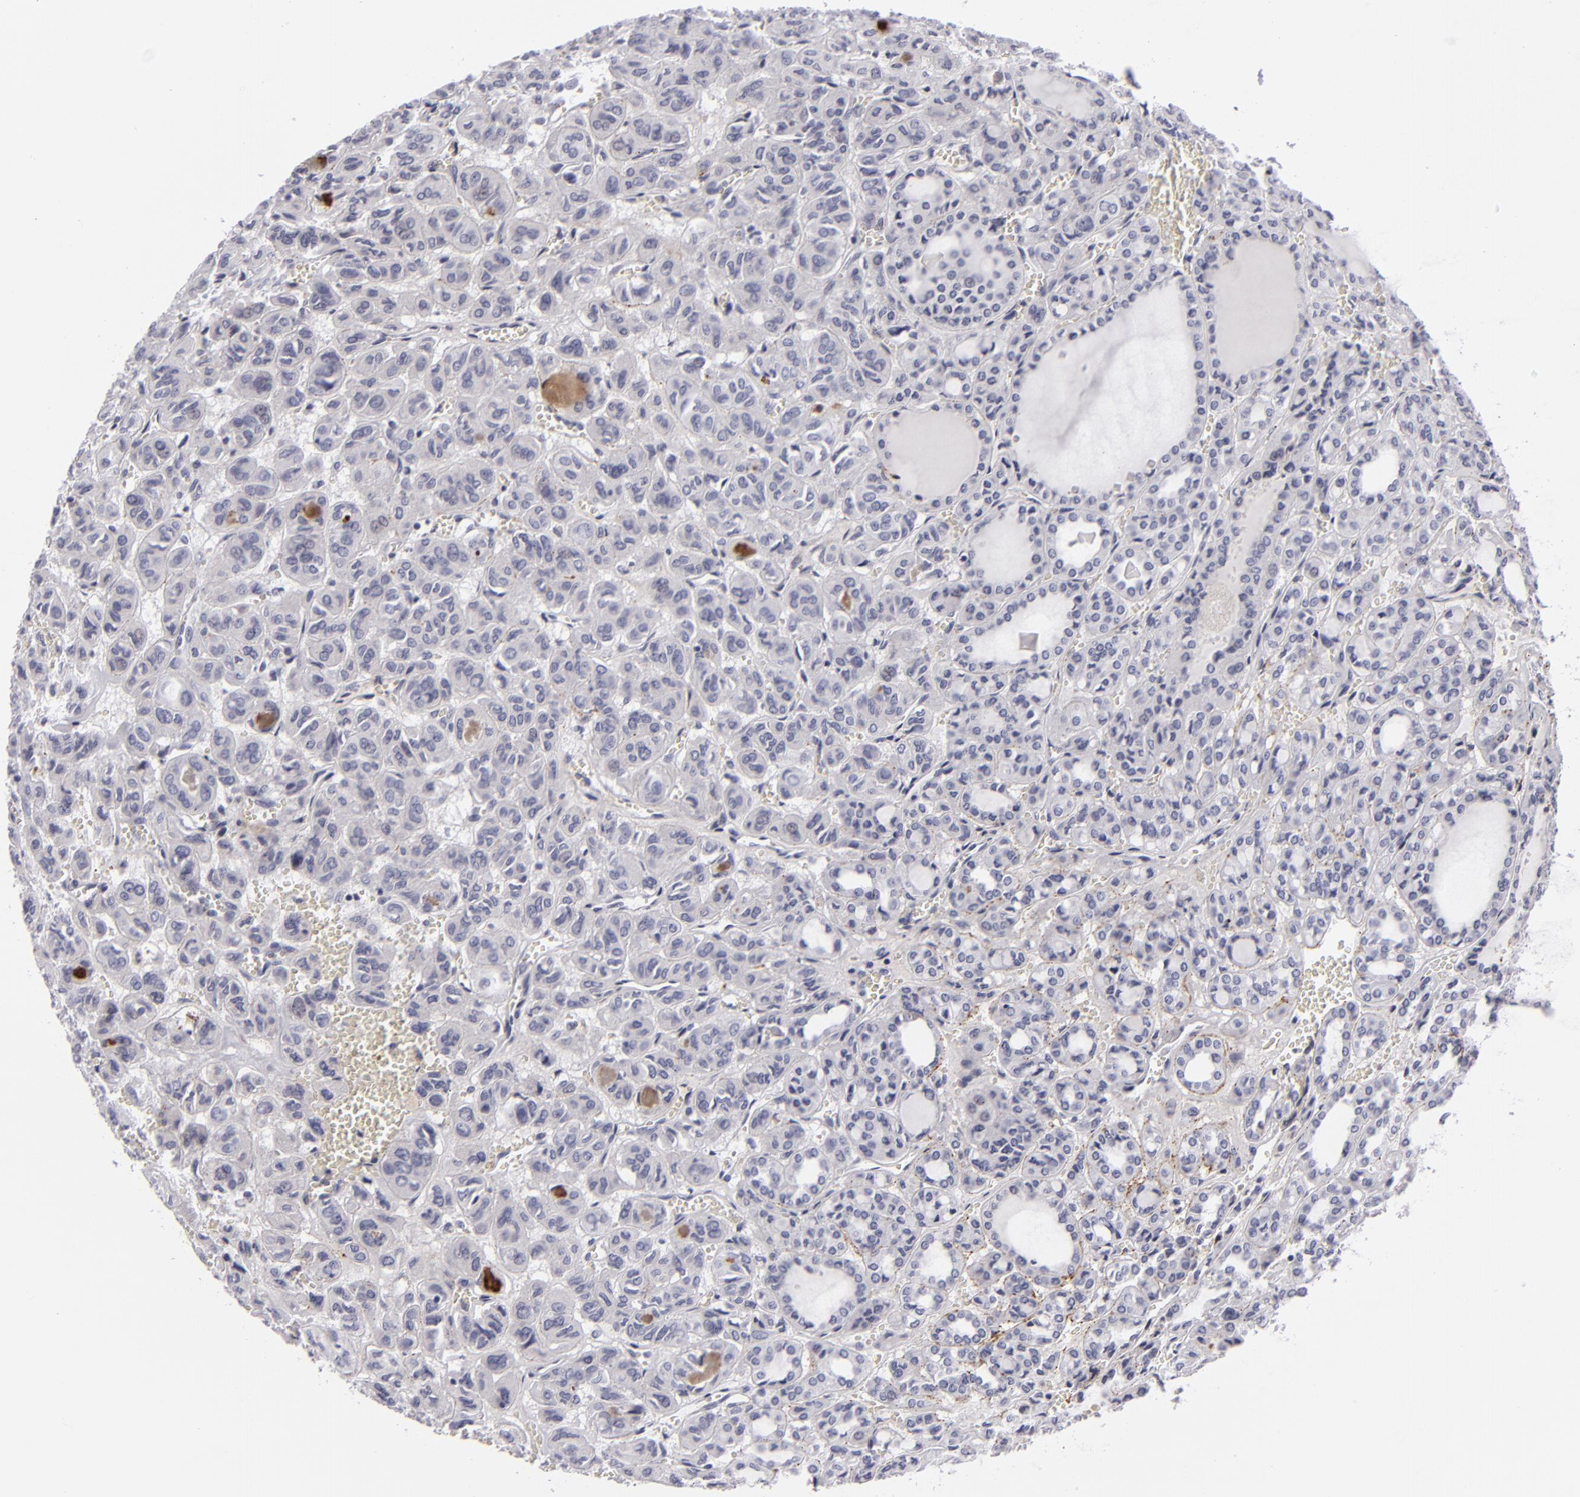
{"staining": {"intensity": "negative", "quantity": "none", "location": "none"}, "tissue": "thyroid cancer", "cell_type": "Tumor cells", "image_type": "cancer", "snomed": [{"axis": "morphology", "description": "Follicular adenoma carcinoma, NOS"}, {"axis": "topography", "description": "Thyroid gland"}], "caption": "This histopathology image is of thyroid follicular adenoma carcinoma stained with IHC to label a protein in brown with the nuclei are counter-stained blue. There is no positivity in tumor cells.", "gene": "C9", "patient": {"sex": "female", "age": 71}}